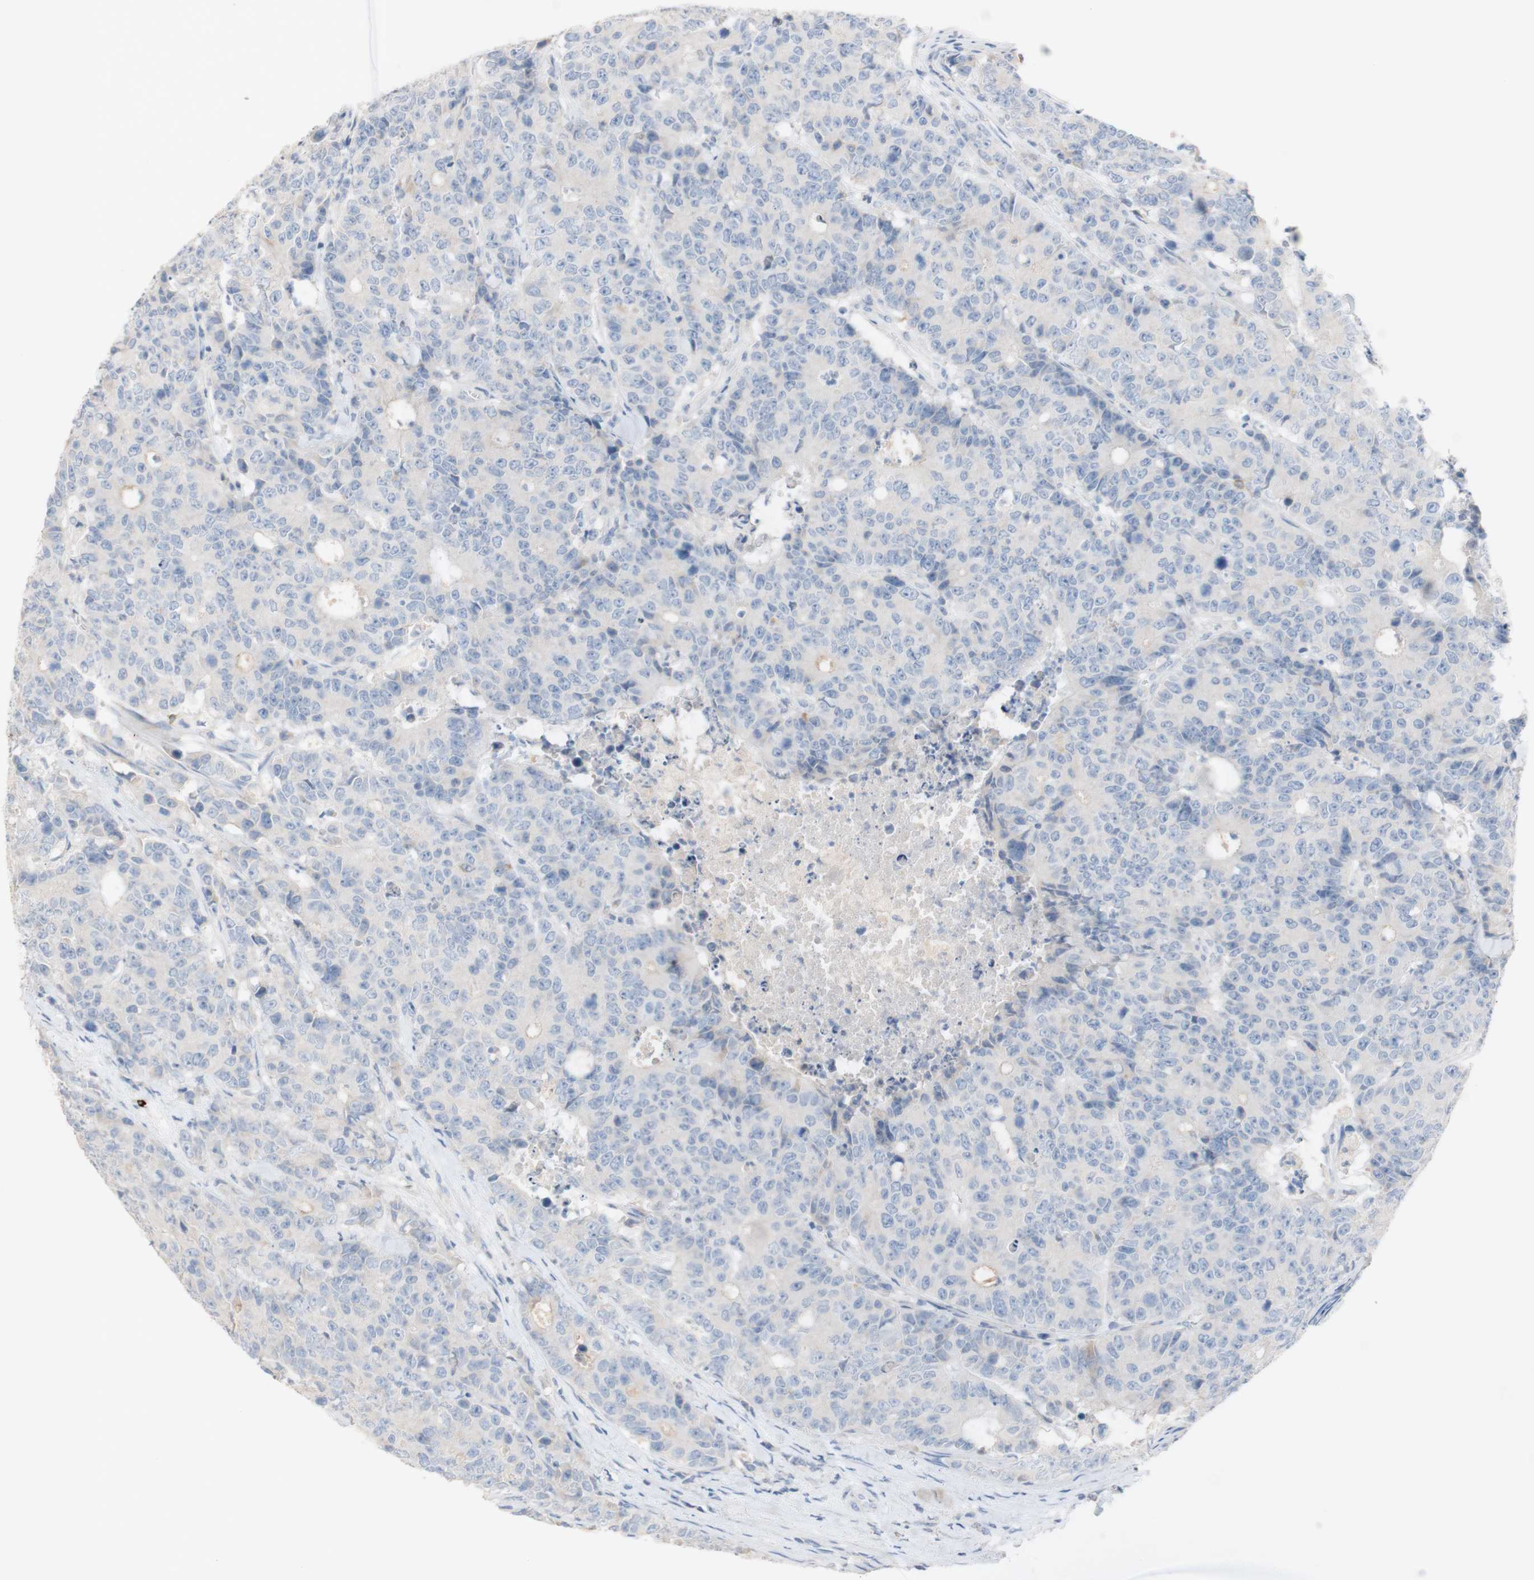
{"staining": {"intensity": "negative", "quantity": "none", "location": "none"}, "tissue": "colorectal cancer", "cell_type": "Tumor cells", "image_type": "cancer", "snomed": [{"axis": "morphology", "description": "Adenocarcinoma, NOS"}, {"axis": "topography", "description": "Colon"}], "caption": "A histopathology image of adenocarcinoma (colorectal) stained for a protein displays no brown staining in tumor cells.", "gene": "PACSIN1", "patient": {"sex": "female", "age": 86}}